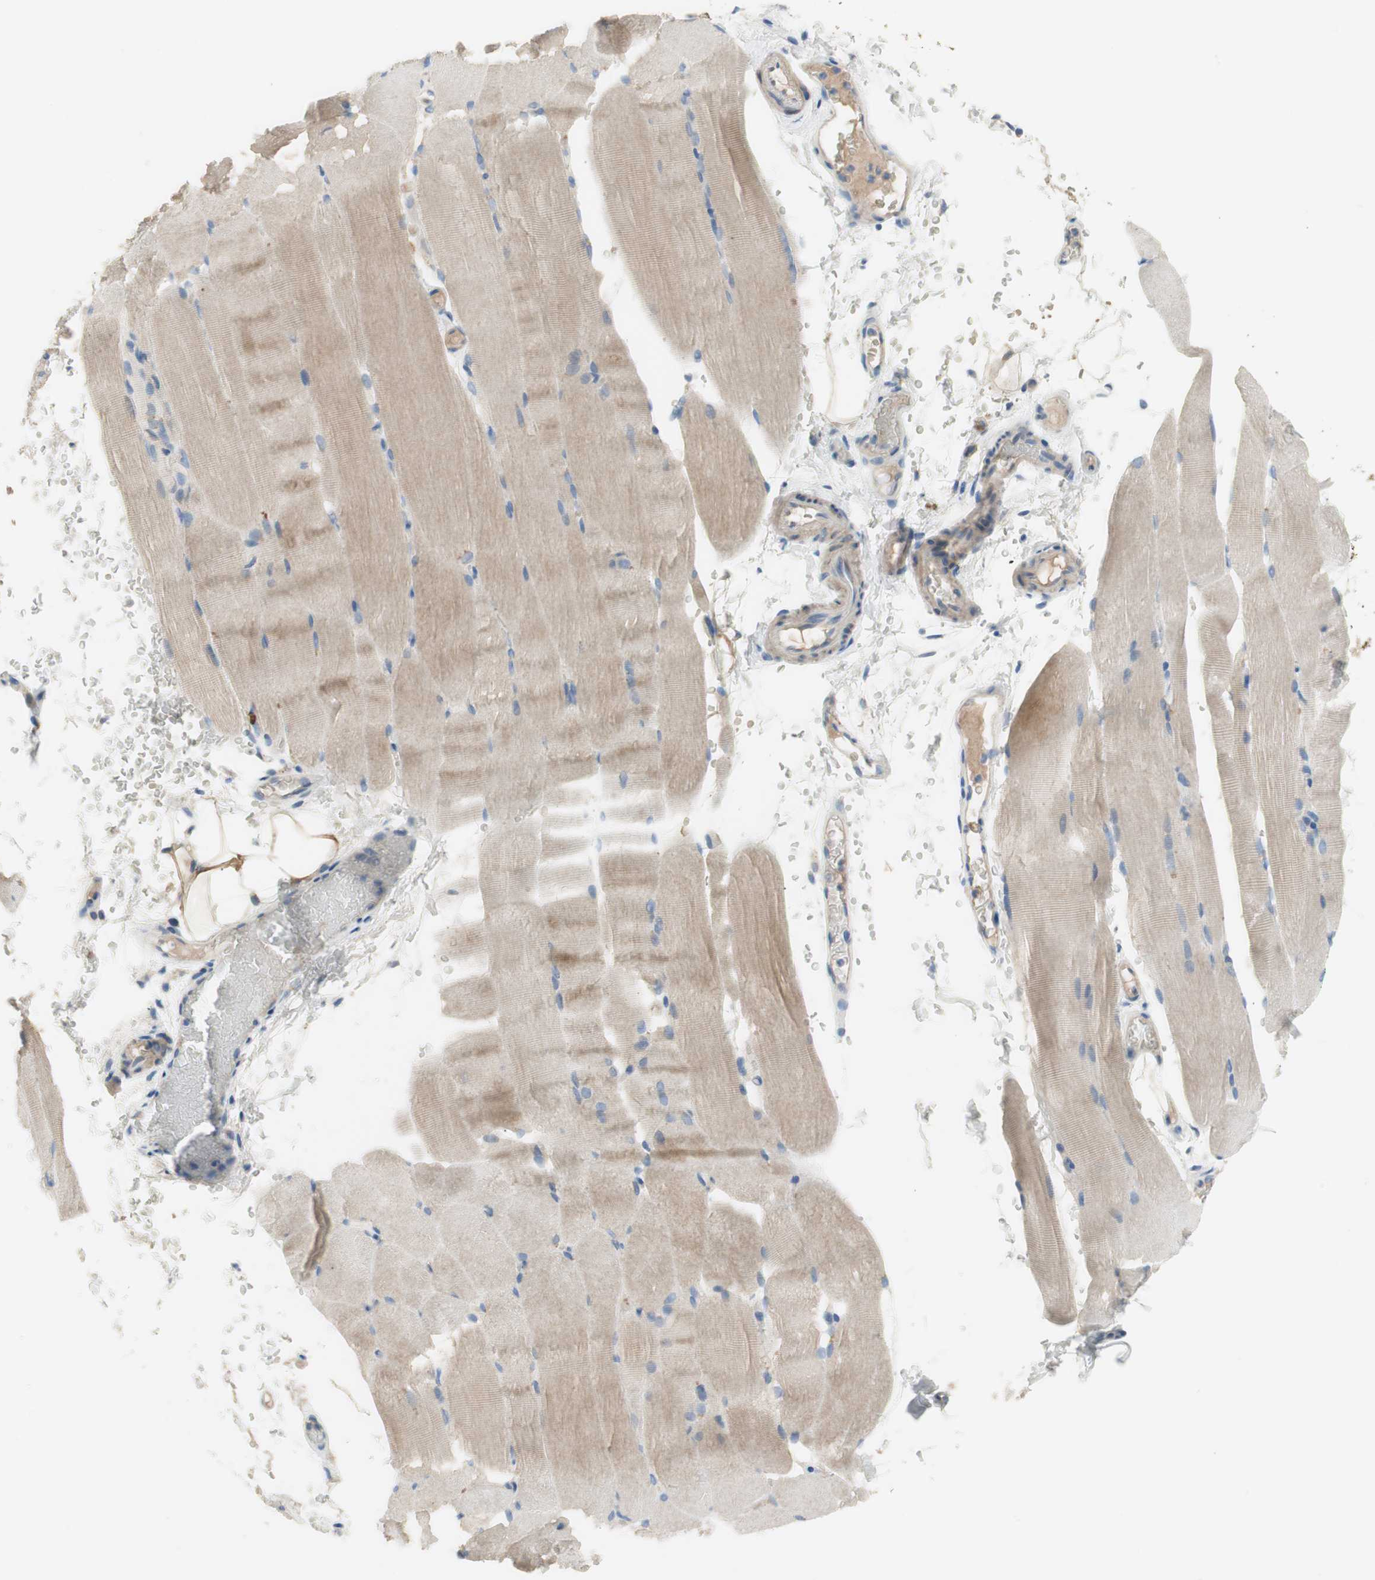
{"staining": {"intensity": "weak", "quantity": "25%-75%", "location": "cytoplasmic/membranous"}, "tissue": "skeletal muscle", "cell_type": "Myocytes", "image_type": "normal", "snomed": [{"axis": "morphology", "description": "Normal tissue, NOS"}, {"axis": "topography", "description": "Skeletal muscle"}, {"axis": "topography", "description": "Parathyroid gland"}], "caption": "Protein expression analysis of normal human skeletal muscle reveals weak cytoplasmic/membranous positivity in about 25%-75% of myocytes.", "gene": "FDFT1", "patient": {"sex": "female", "age": 37}}